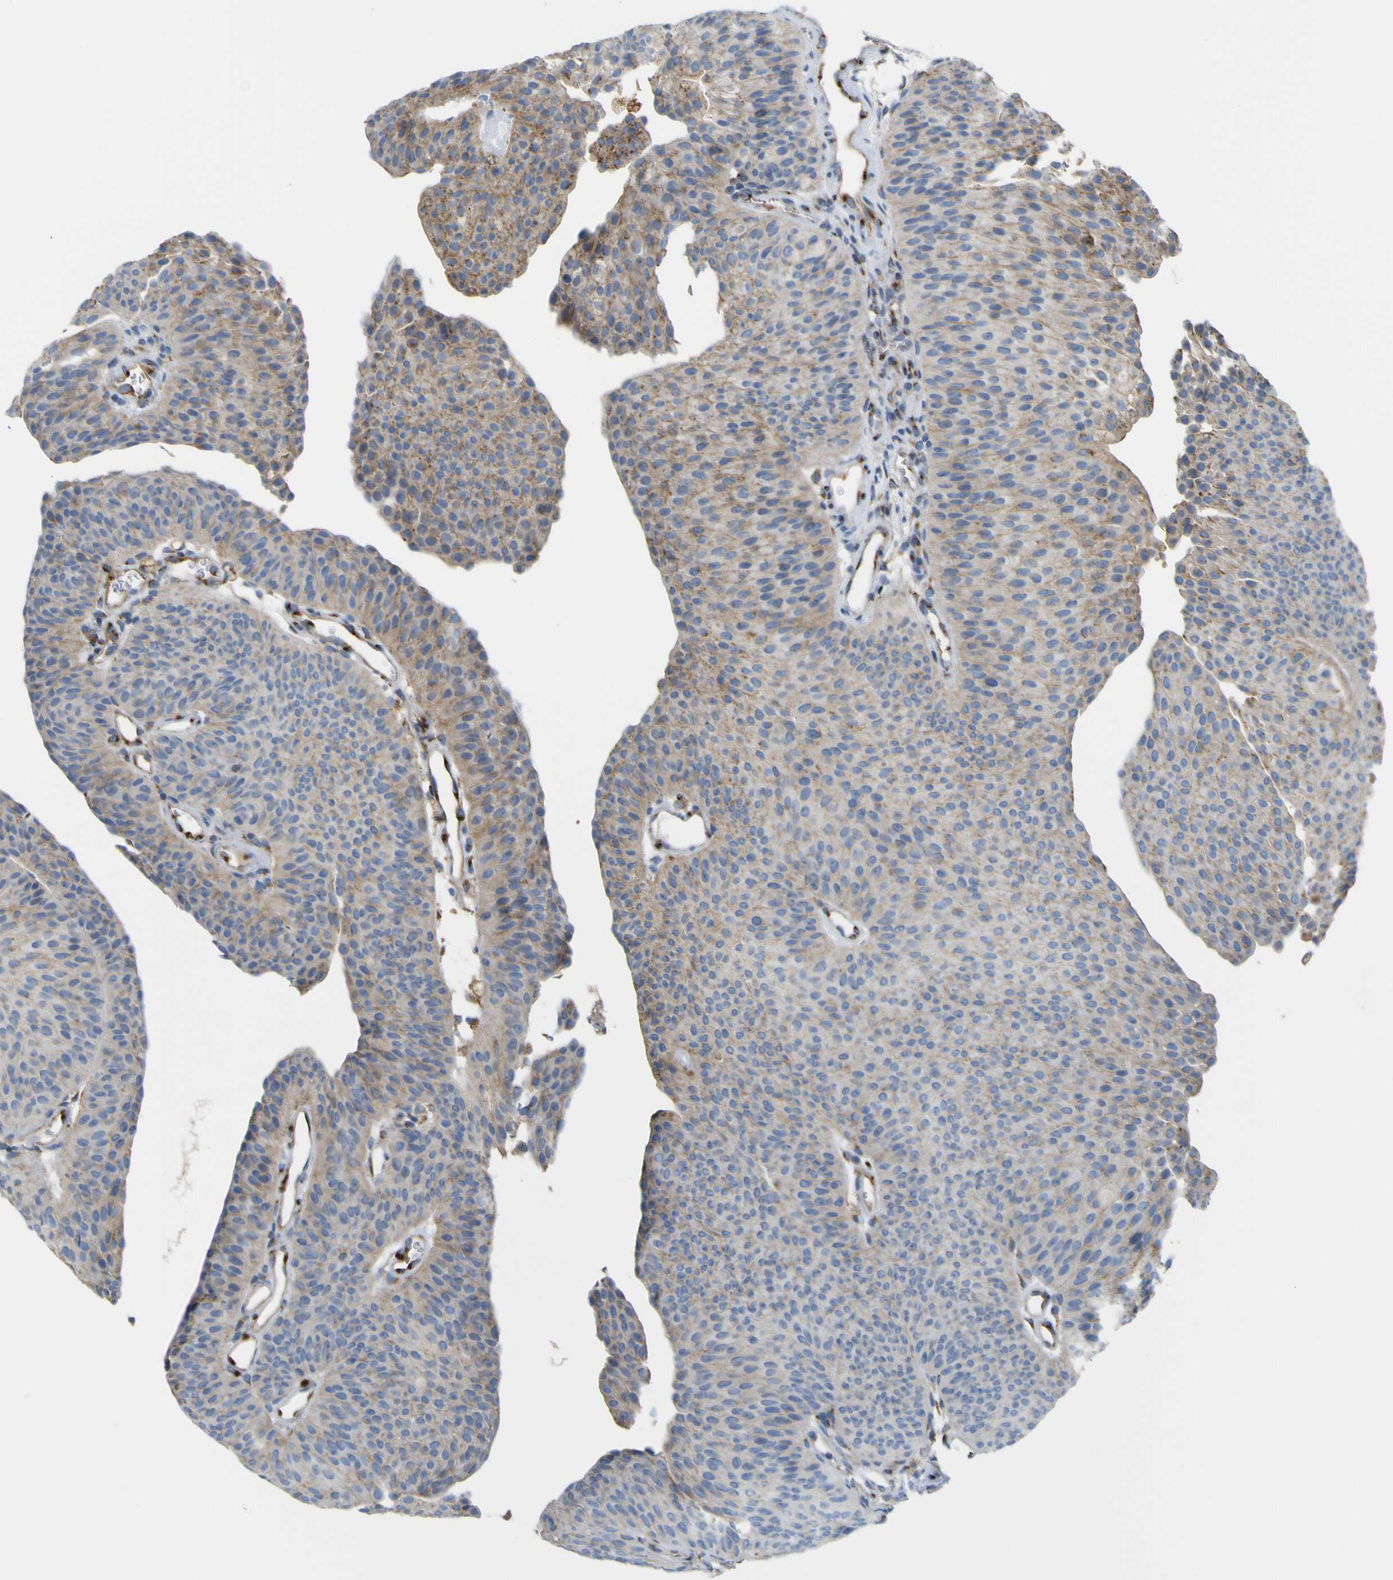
{"staining": {"intensity": "weak", "quantity": "<25%", "location": "cytoplasmic/membranous"}, "tissue": "urothelial cancer", "cell_type": "Tumor cells", "image_type": "cancer", "snomed": [{"axis": "morphology", "description": "Urothelial carcinoma, Low grade"}, {"axis": "topography", "description": "Urinary bladder"}], "caption": "Protein analysis of low-grade urothelial carcinoma reveals no significant expression in tumor cells.", "gene": "IGF2R", "patient": {"sex": "female", "age": 60}}